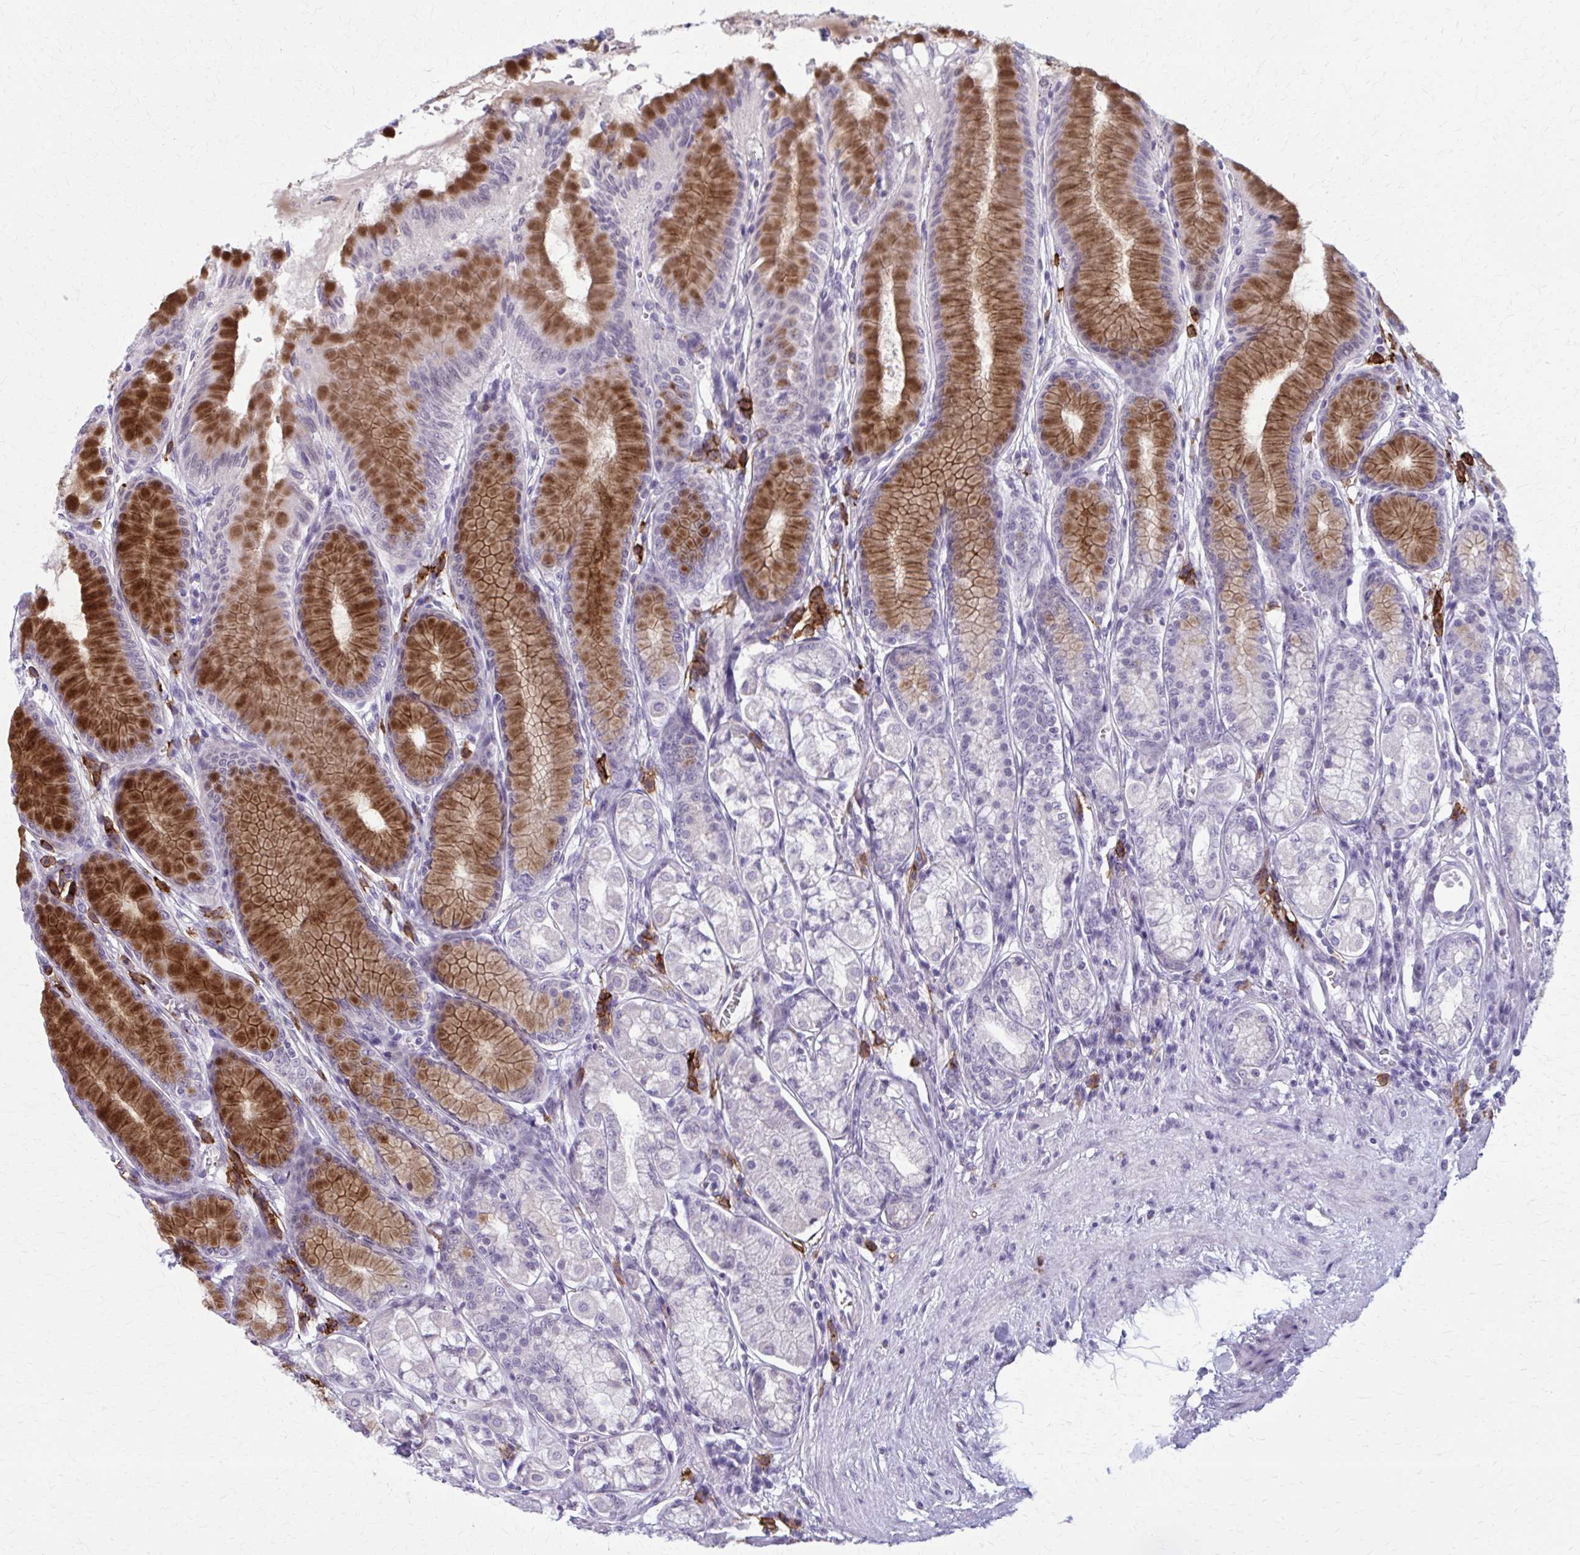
{"staining": {"intensity": "strong", "quantity": "25%-75%", "location": "cytoplasmic/membranous"}, "tissue": "stomach", "cell_type": "Glandular cells", "image_type": "normal", "snomed": [{"axis": "morphology", "description": "Normal tissue, NOS"}, {"axis": "topography", "description": "Stomach"}, {"axis": "topography", "description": "Stomach, lower"}], "caption": "A micrograph of human stomach stained for a protein demonstrates strong cytoplasmic/membranous brown staining in glandular cells.", "gene": "CD38", "patient": {"sex": "male", "age": 76}}